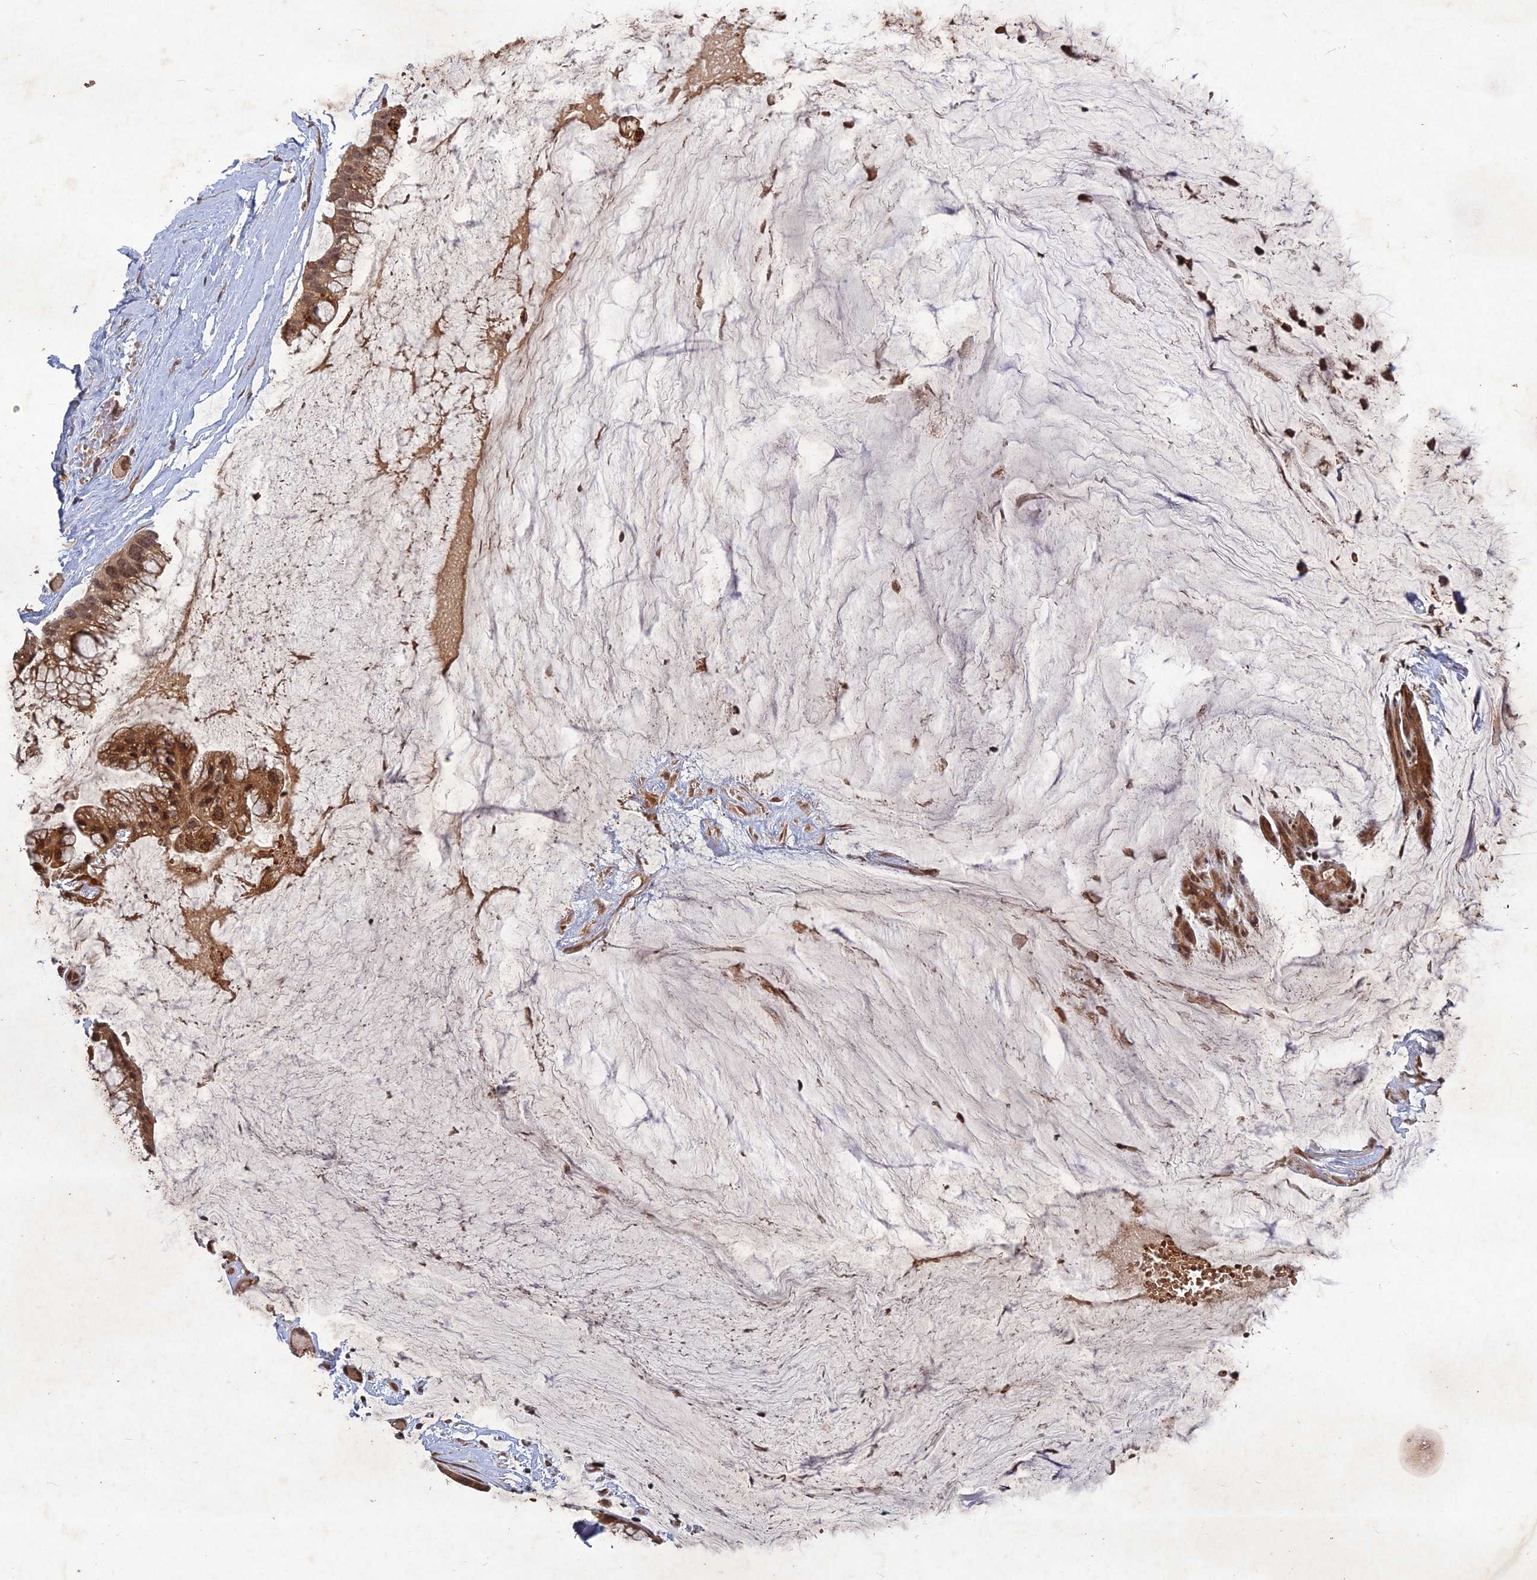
{"staining": {"intensity": "moderate", "quantity": ">75%", "location": "cytoplasmic/membranous,nuclear"}, "tissue": "ovarian cancer", "cell_type": "Tumor cells", "image_type": "cancer", "snomed": [{"axis": "morphology", "description": "Cystadenocarcinoma, mucinous, NOS"}, {"axis": "topography", "description": "Ovary"}], "caption": "High-magnification brightfield microscopy of ovarian mucinous cystadenocarcinoma stained with DAB (brown) and counterstained with hematoxylin (blue). tumor cells exhibit moderate cytoplasmic/membranous and nuclear positivity is present in approximately>75% of cells.", "gene": "SRMS", "patient": {"sex": "female", "age": 39}}